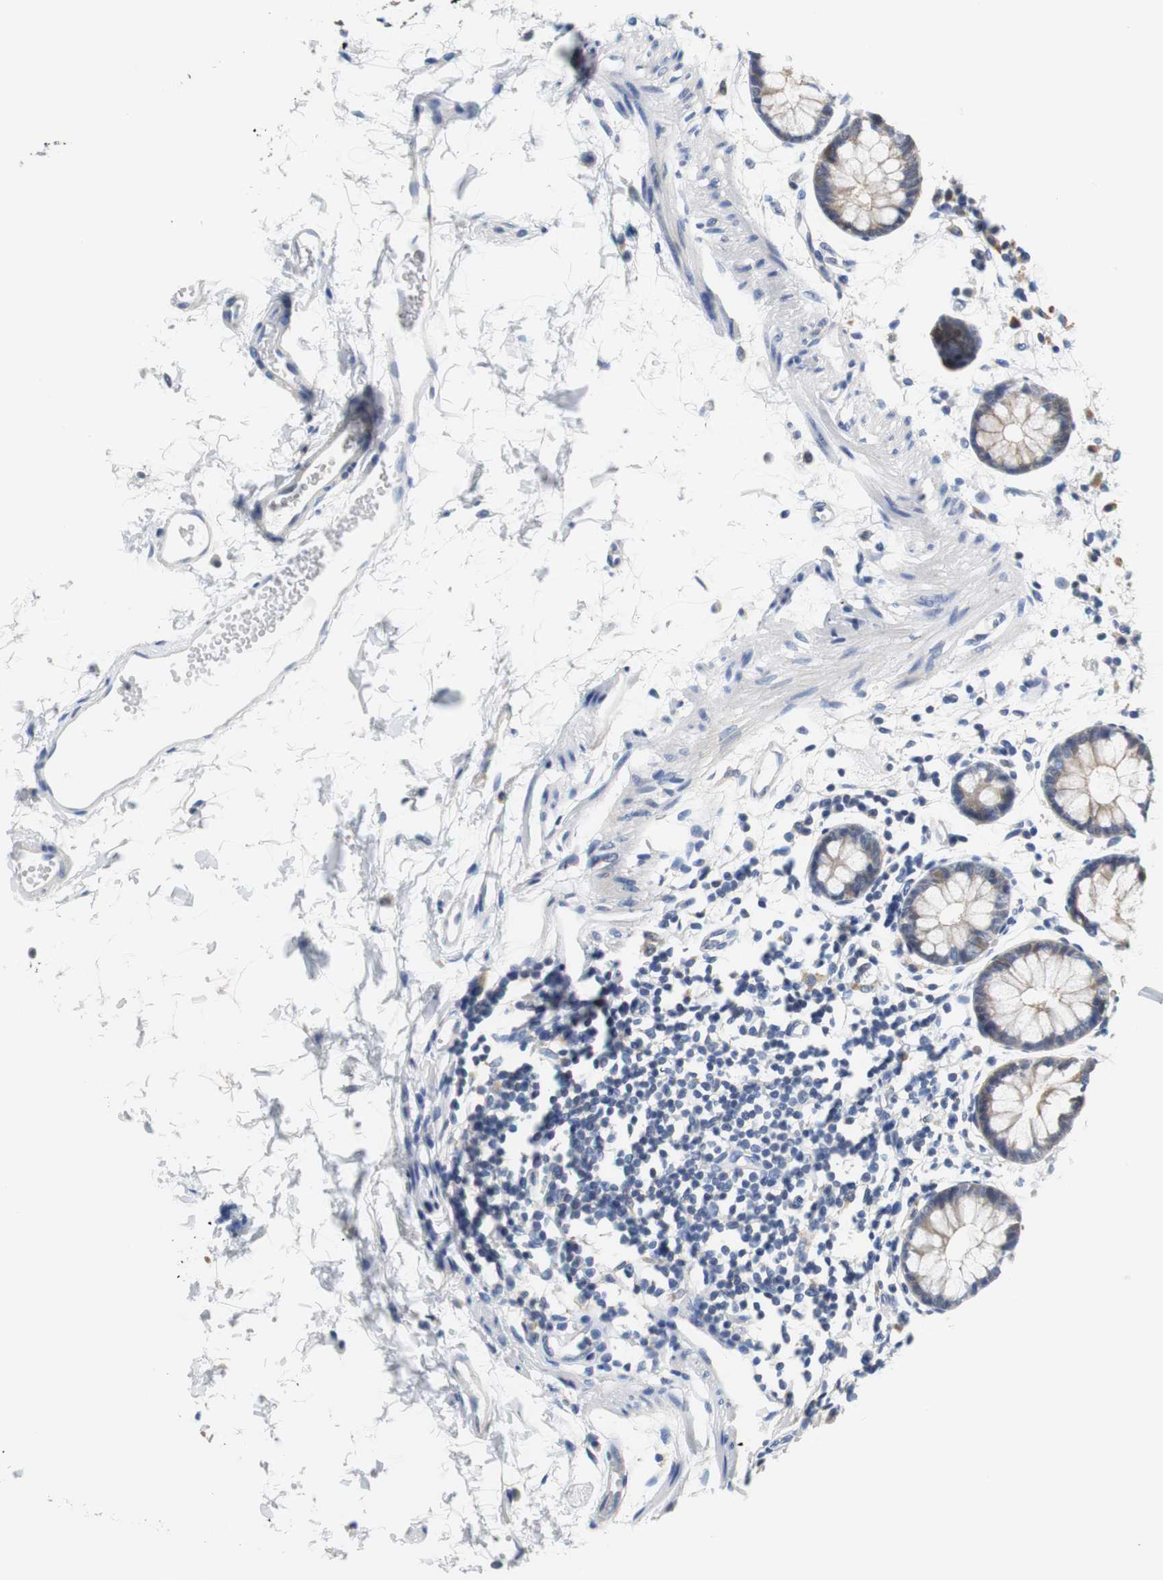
{"staining": {"intensity": "weak", "quantity": ">75%", "location": "cytoplasmic/membranous"}, "tissue": "rectum", "cell_type": "Glandular cells", "image_type": "normal", "snomed": [{"axis": "morphology", "description": "Normal tissue, NOS"}, {"axis": "topography", "description": "Rectum"}], "caption": "Immunohistochemical staining of normal rectum shows weak cytoplasmic/membranous protein positivity in approximately >75% of glandular cells.", "gene": "PCK1", "patient": {"sex": "female", "age": 66}}